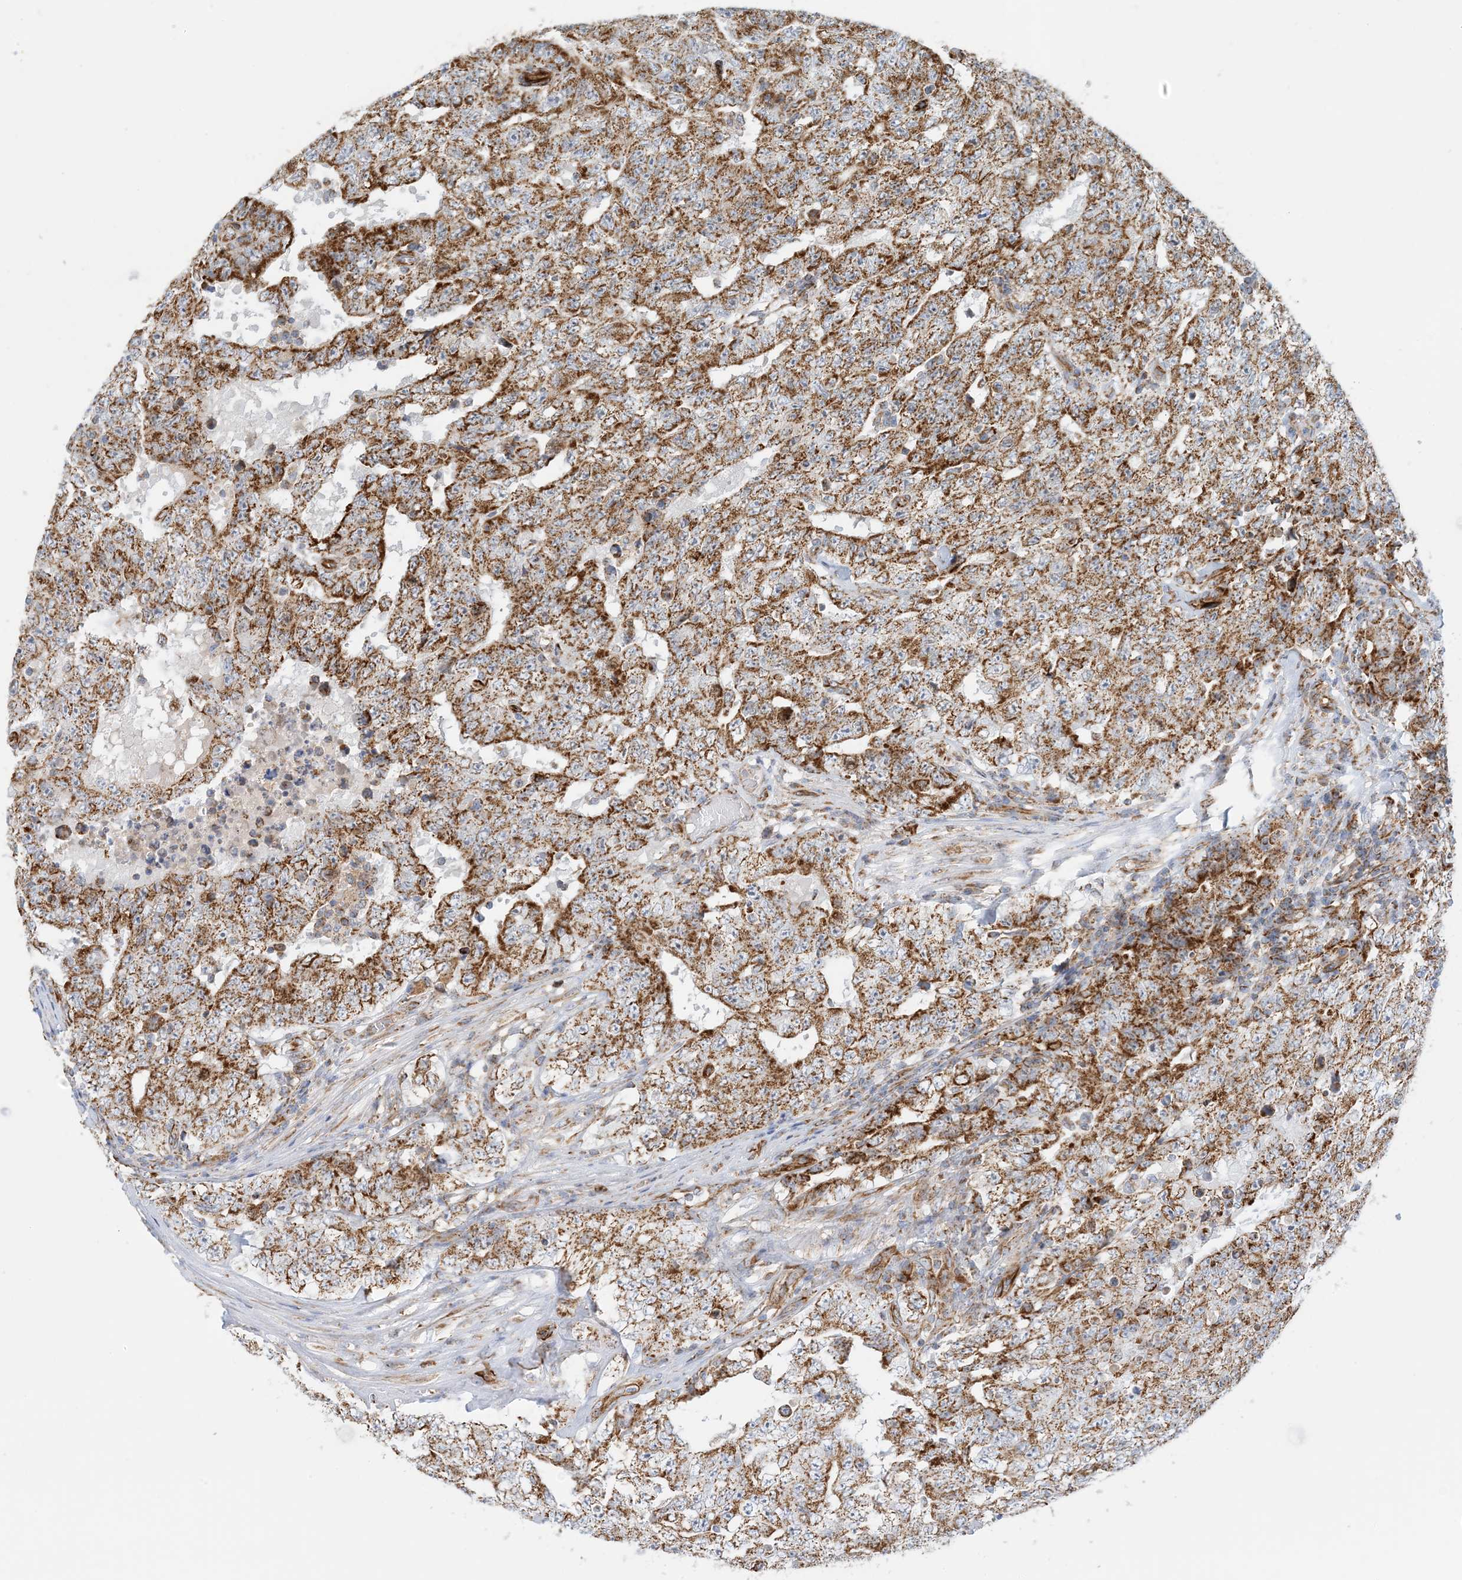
{"staining": {"intensity": "strong", "quantity": ">75%", "location": "cytoplasmic/membranous"}, "tissue": "testis cancer", "cell_type": "Tumor cells", "image_type": "cancer", "snomed": [{"axis": "morphology", "description": "Carcinoma, Embryonal, NOS"}, {"axis": "topography", "description": "Testis"}], "caption": "DAB (3,3'-diaminobenzidine) immunohistochemical staining of human testis cancer demonstrates strong cytoplasmic/membranous protein positivity in about >75% of tumor cells.", "gene": "COA3", "patient": {"sex": "male", "age": 26}}